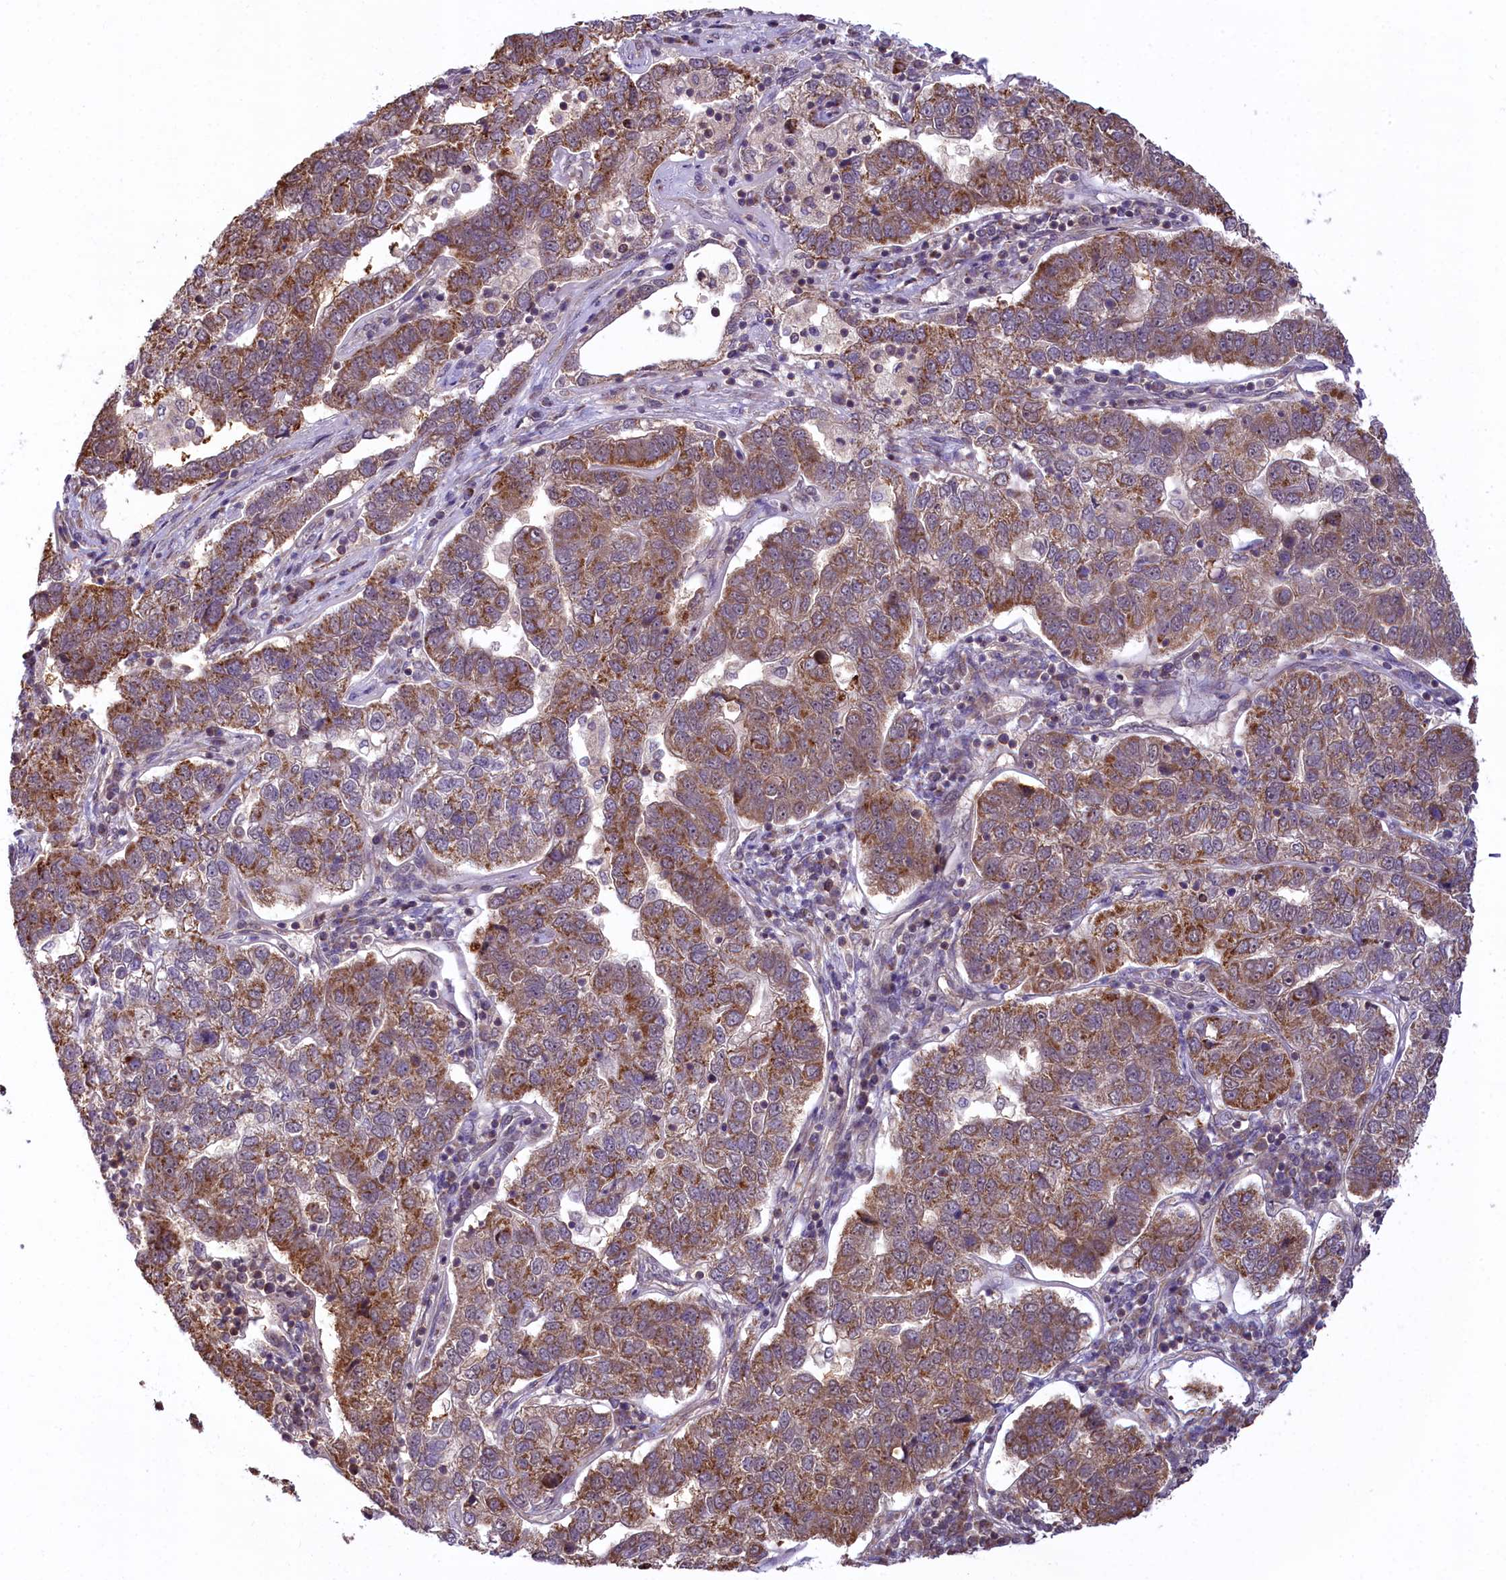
{"staining": {"intensity": "moderate", "quantity": ">75%", "location": "cytoplasmic/membranous,nuclear"}, "tissue": "pancreatic cancer", "cell_type": "Tumor cells", "image_type": "cancer", "snomed": [{"axis": "morphology", "description": "Adenocarcinoma, NOS"}, {"axis": "topography", "description": "Pancreas"}], "caption": "Immunohistochemical staining of adenocarcinoma (pancreatic) displays medium levels of moderate cytoplasmic/membranous and nuclear expression in approximately >75% of tumor cells. (brown staining indicates protein expression, while blue staining denotes nuclei).", "gene": "CARD8", "patient": {"sex": "female", "age": 61}}